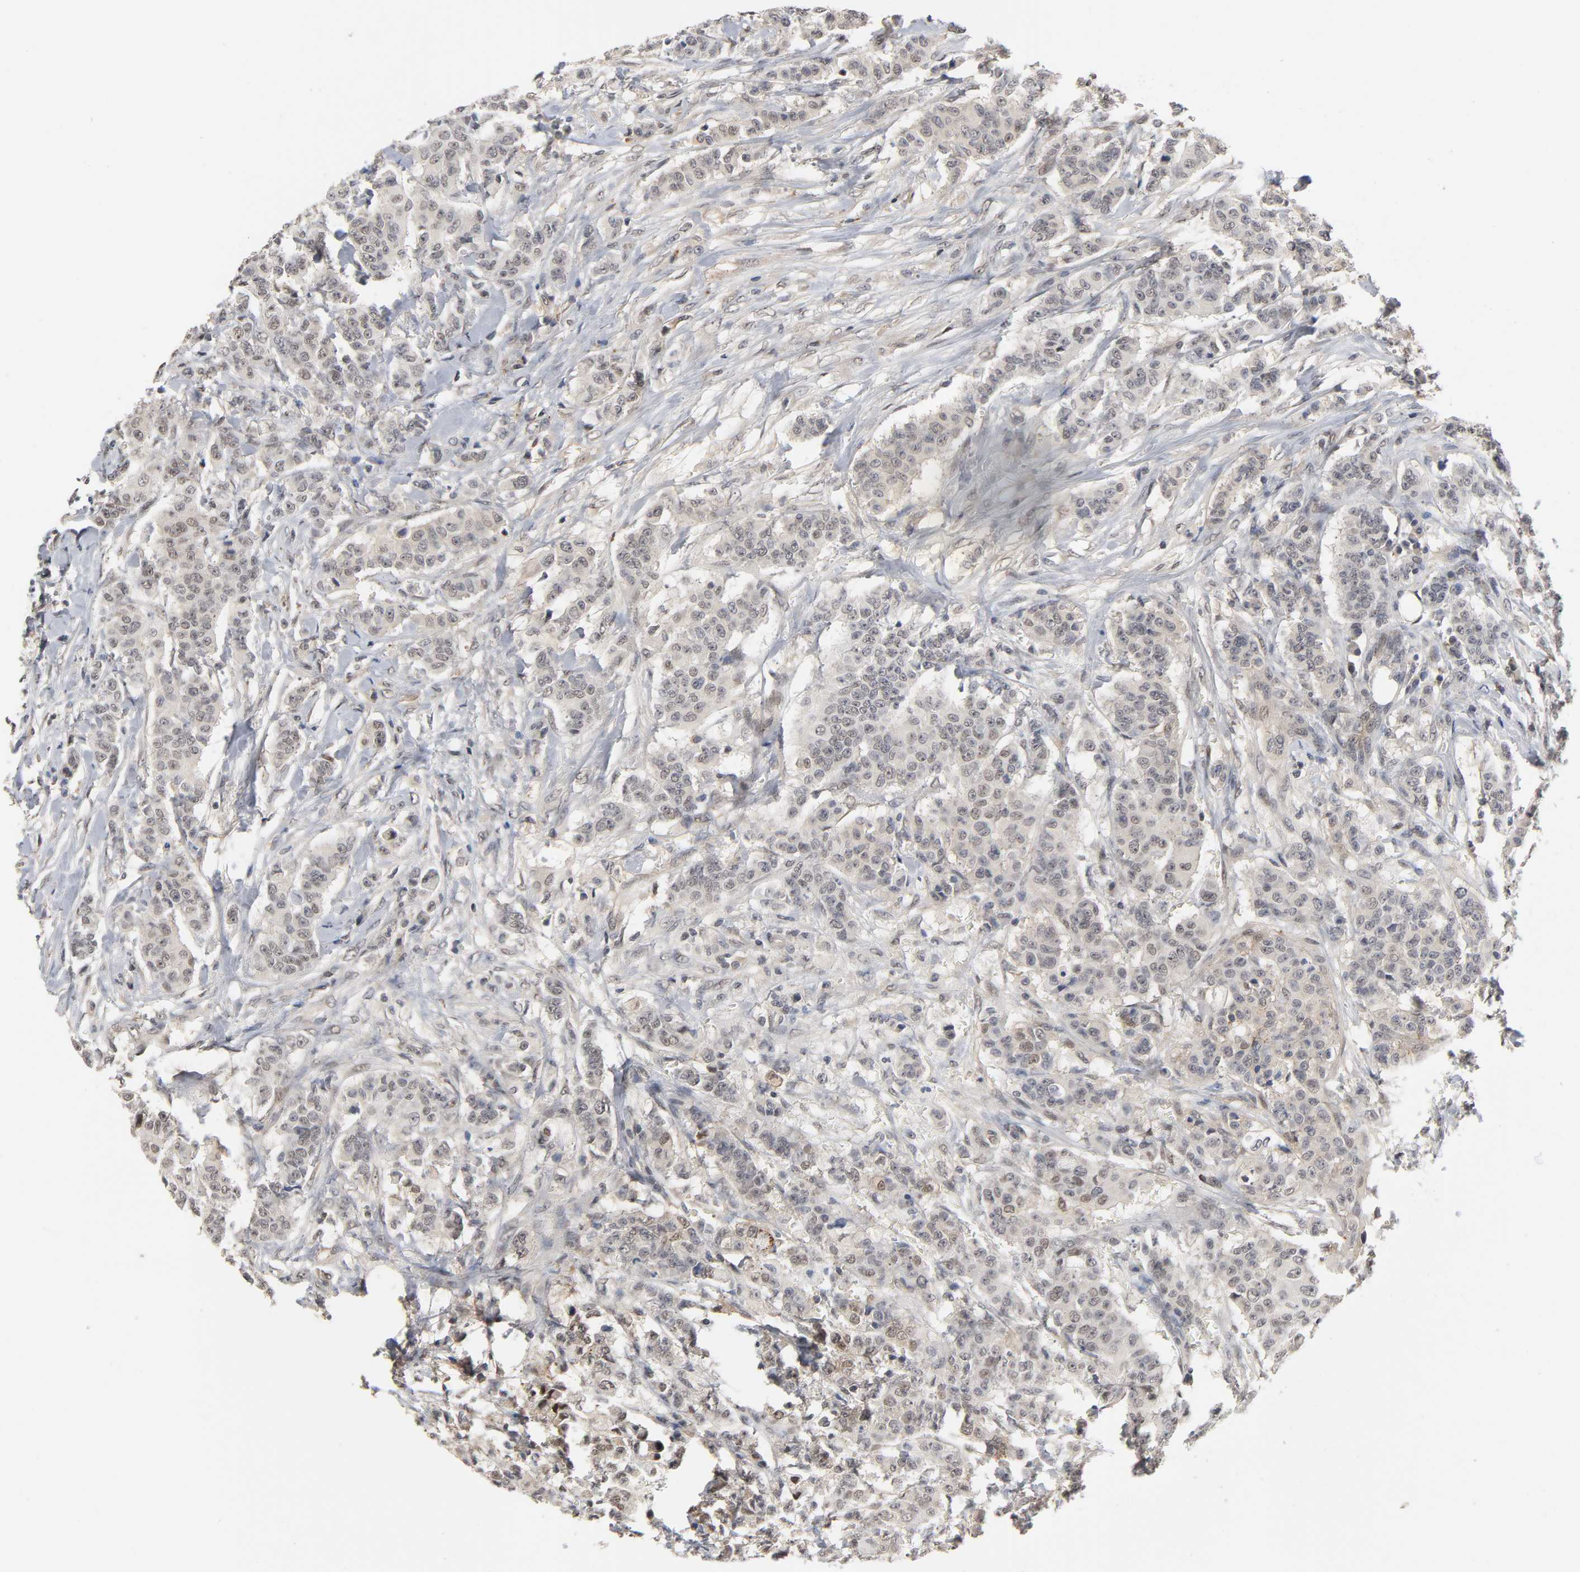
{"staining": {"intensity": "weak", "quantity": "25%-75%", "location": "cytoplasmic/membranous,nuclear"}, "tissue": "breast cancer", "cell_type": "Tumor cells", "image_type": "cancer", "snomed": [{"axis": "morphology", "description": "Duct carcinoma"}, {"axis": "topography", "description": "Breast"}], "caption": "Tumor cells show weak cytoplasmic/membranous and nuclear expression in approximately 25%-75% of cells in breast cancer.", "gene": "HTR1E", "patient": {"sex": "female", "age": 40}}